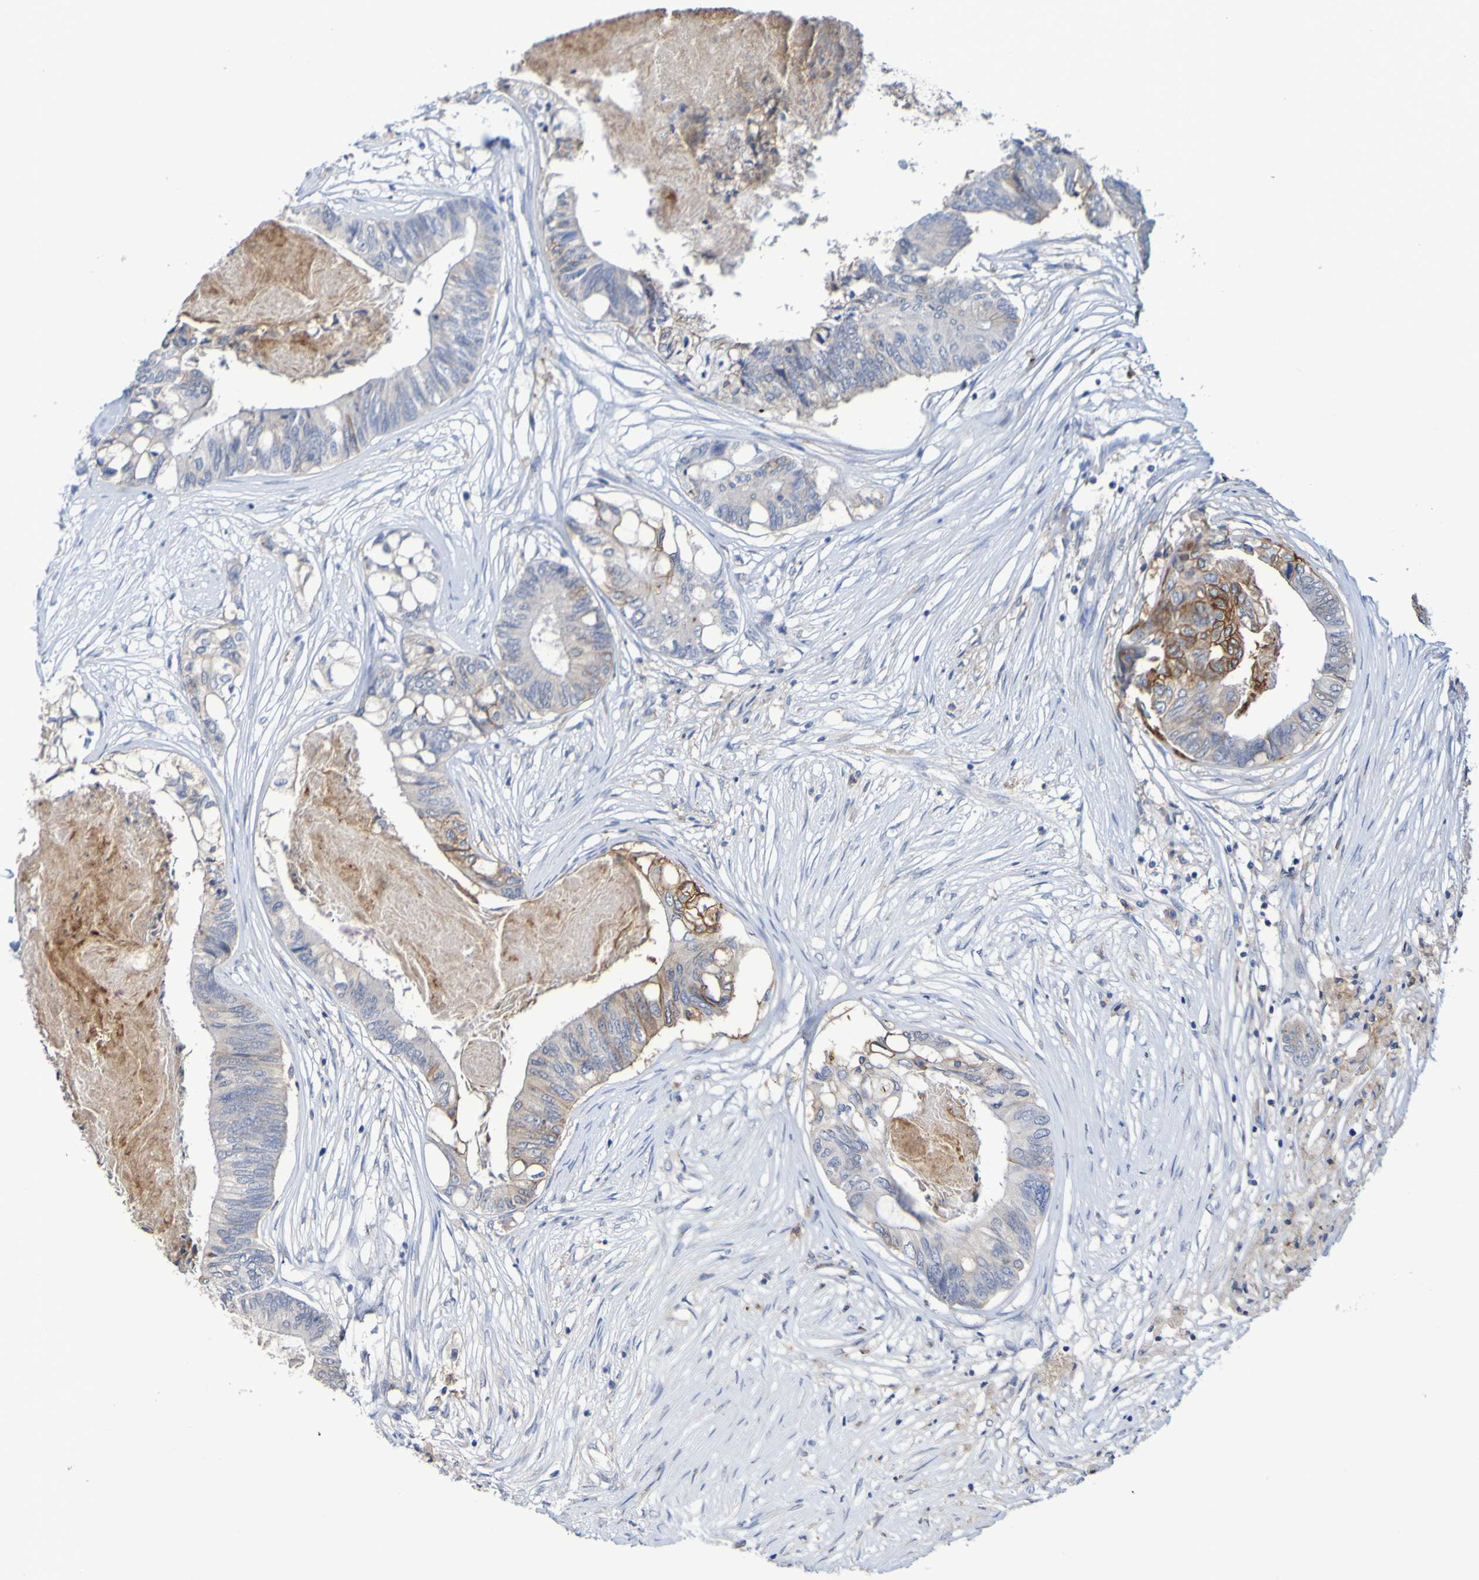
{"staining": {"intensity": "moderate", "quantity": "<25%", "location": "cytoplasmic/membranous"}, "tissue": "colorectal cancer", "cell_type": "Tumor cells", "image_type": "cancer", "snomed": [{"axis": "morphology", "description": "Adenocarcinoma, NOS"}, {"axis": "topography", "description": "Rectum"}], "caption": "Brown immunohistochemical staining in colorectal adenocarcinoma shows moderate cytoplasmic/membranous staining in approximately <25% of tumor cells.", "gene": "SLC3A2", "patient": {"sex": "male", "age": 63}}